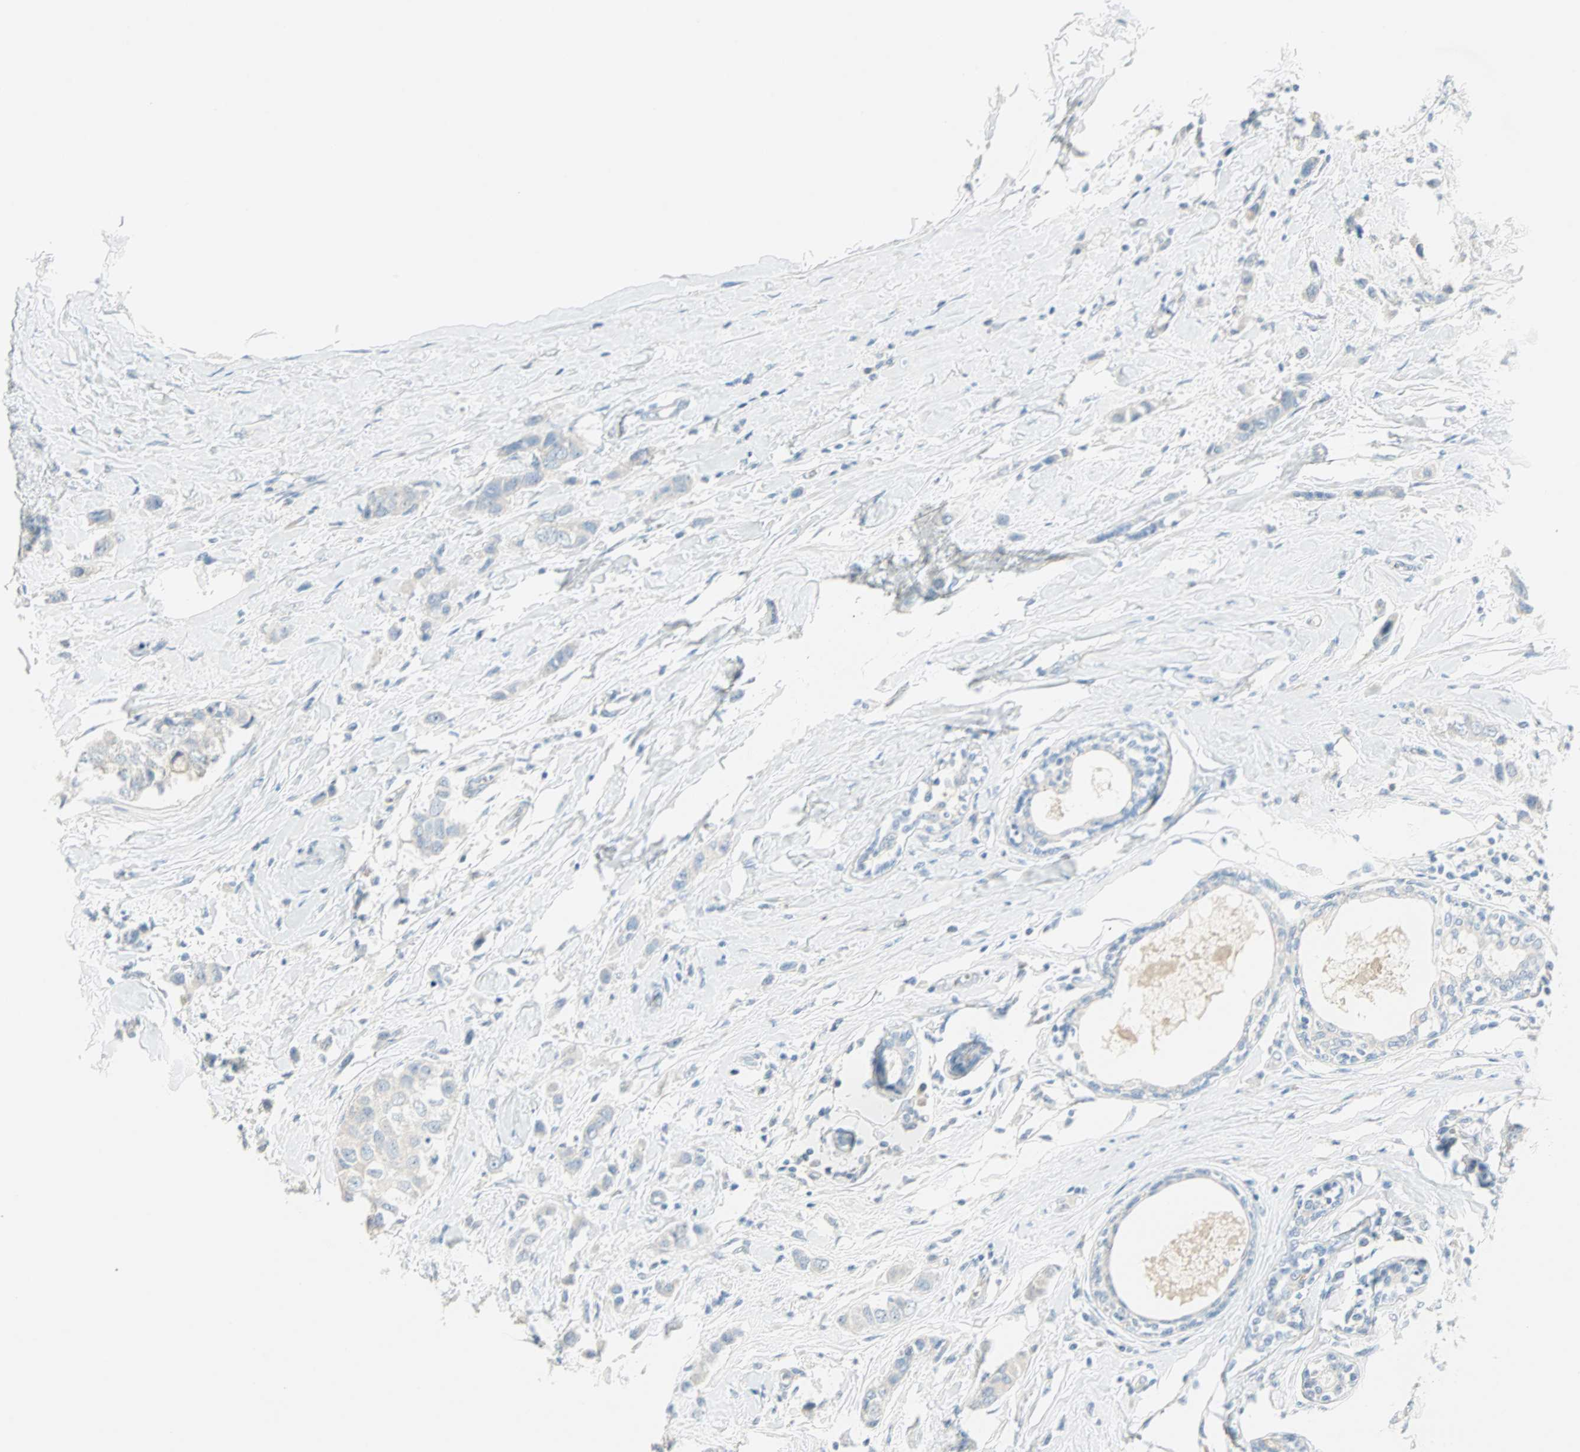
{"staining": {"intensity": "negative", "quantity": "none", "location": "none"}, "tissue": "breast cancer", "cell_type": "Tumor cells", "image_type": "cancer", "snomed": [{"axis": "morphology", "description": "Duct carcinoma"}, {"axis": "topography", "description": "Breast"}], "caption": "This image is of breast infiltrating ductal carcinoma stained with IHC to label a protein in brown with the nuclei are counter-stained blue. There is no expression in tumor cells.", "gene": "SULT1C2", "patient": {"sex": "female", "age": 50}}